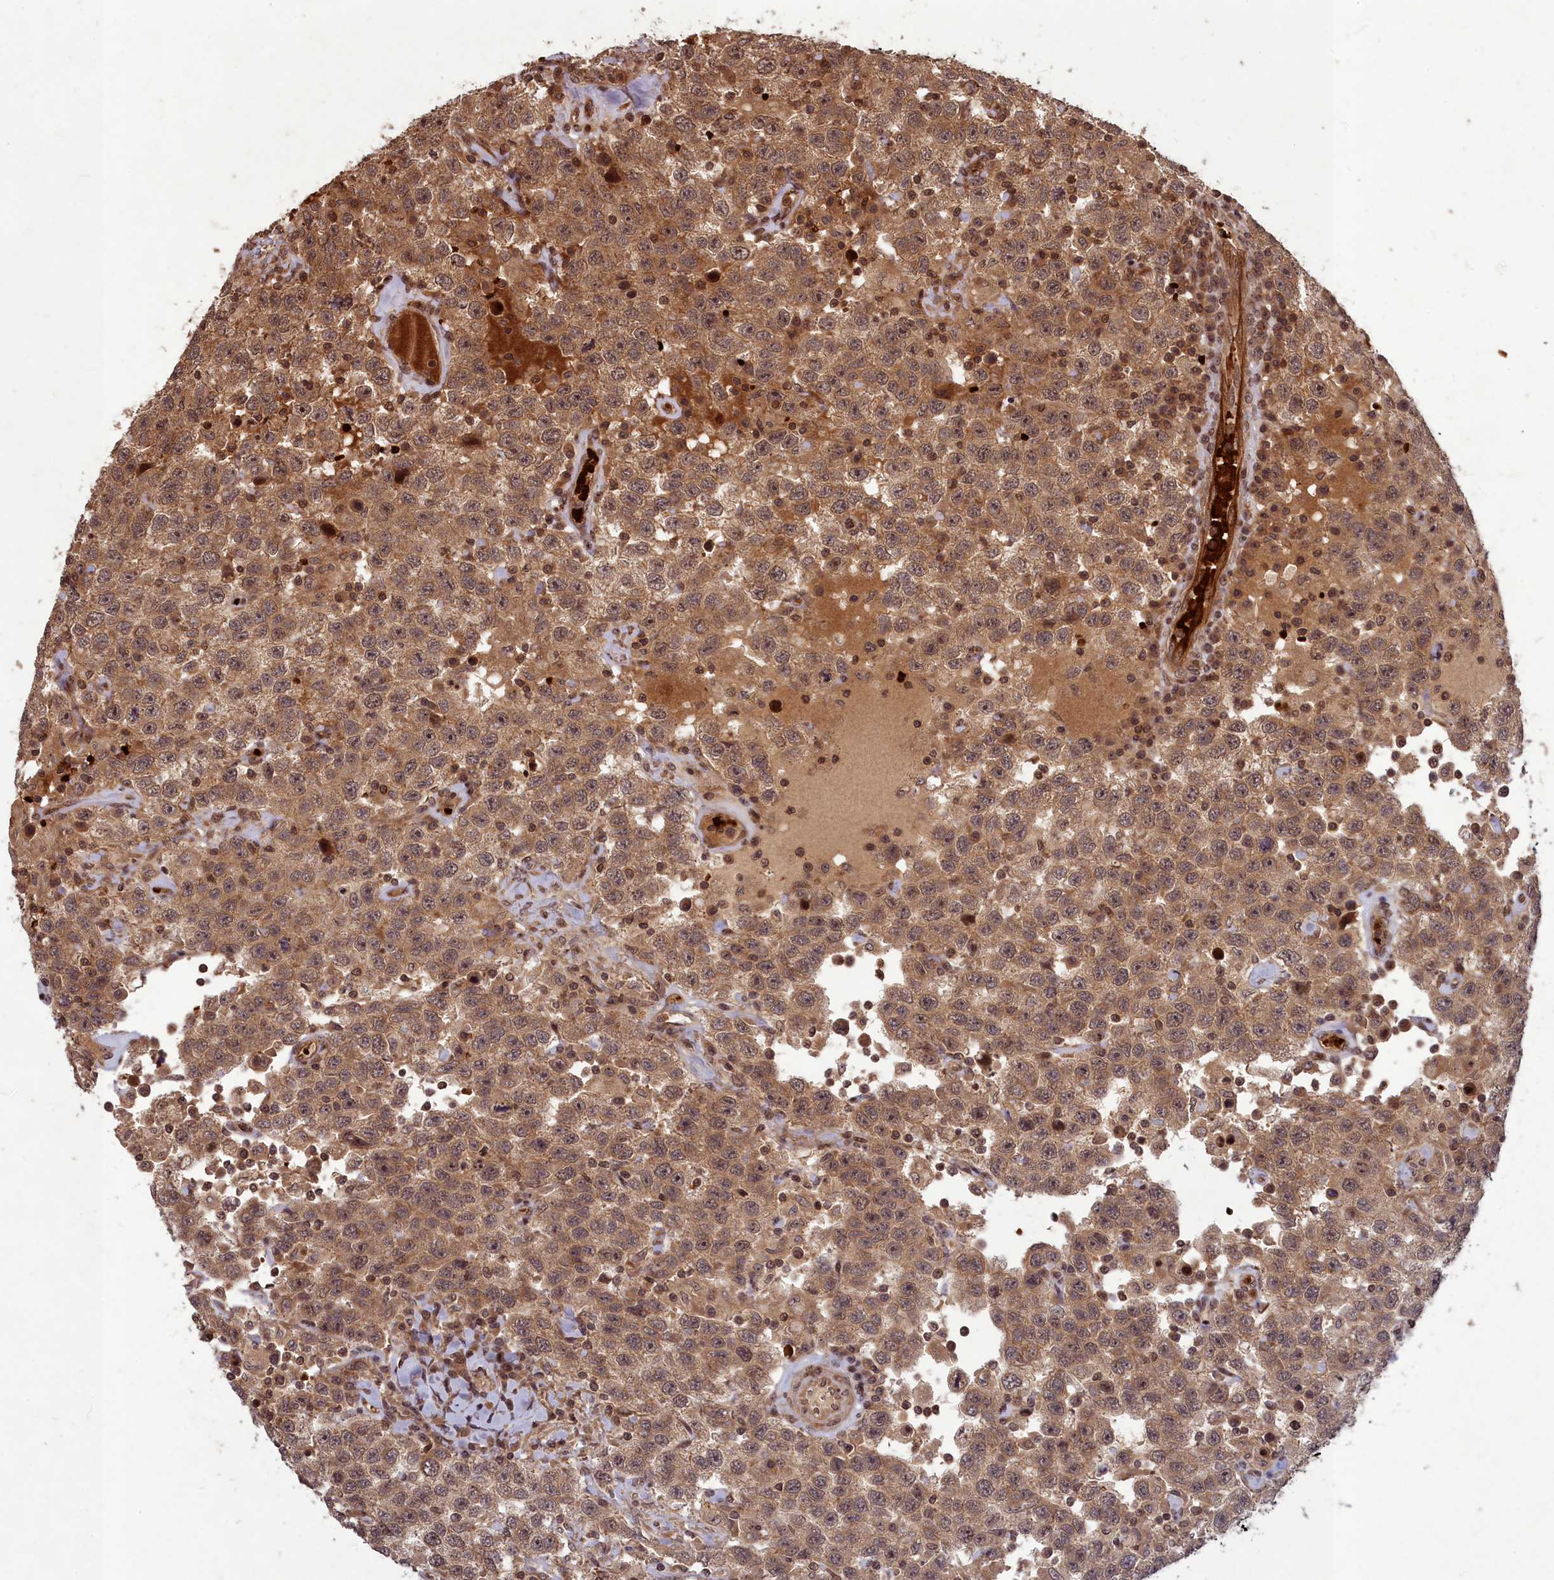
{"staining": {"intensity": "moderate", "quantity": ">75%", "location": "cytoplasmic/membranous,nuclear"}, "tissue": "testis cancer", "cell_type": "Tumor cells", "image_type": "cancer", "snomed": [{"axis": "morphology", "description": "Seminoma, NOS"}, {"axis": "topography", "description": "Testis"}], "caption": "Approximately >75% of tumor cells in human testis cancer (seminoma) reveal moderate cytoplasmic/membranous and nuclear protein expression as visualized by brown immunohistochemical staining.", "gene": "SRMS", "patient": {"sex": "male", "age": 41}}